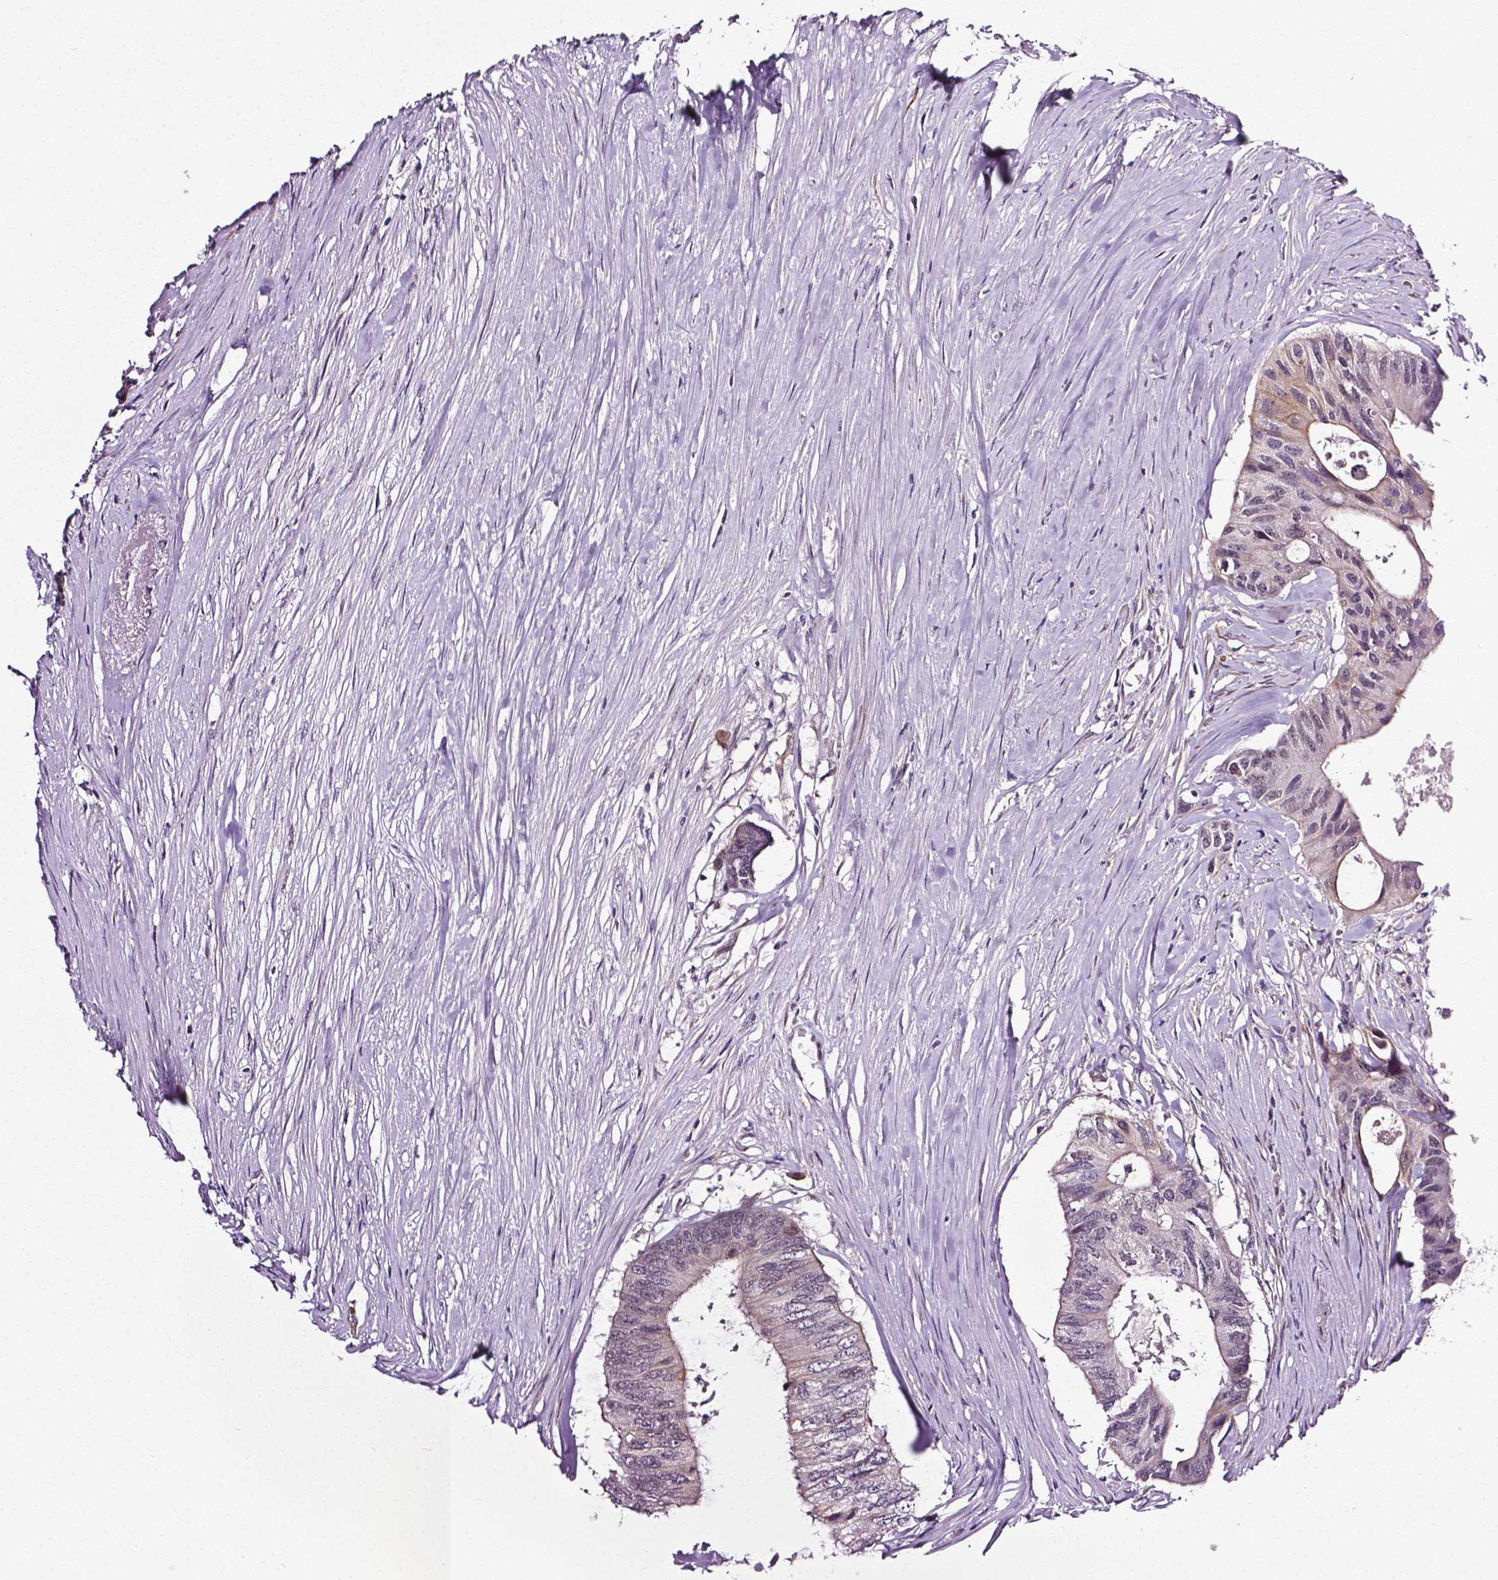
{"staining": {"intensity": "moderate", "quantity": "<25%", "location": "cytoplasmic/membranous"}, "tissue": "colorectal cancer", "cell_type": "Tumor cells", "image_type": "cancer", "snomed": [{"axis": "morphology", "description": "Adenocarcinoma, NOS"}, {"axis": "topography", "description": "Colon"}], "caption": "Colorectal cancer stained with immunohistochemistry demonstrates moderate cytoplasmic/membranous positivity in approximately <25% of tumor cells. The staining is performed using DAB (3,3'-diaminobenzidine) brown chromogen to label protein expression. The nuclei are counter-stained blue using hematoxylin.", "gene": "PTGER3", "patient": {"sex": "male", "age": 71}}